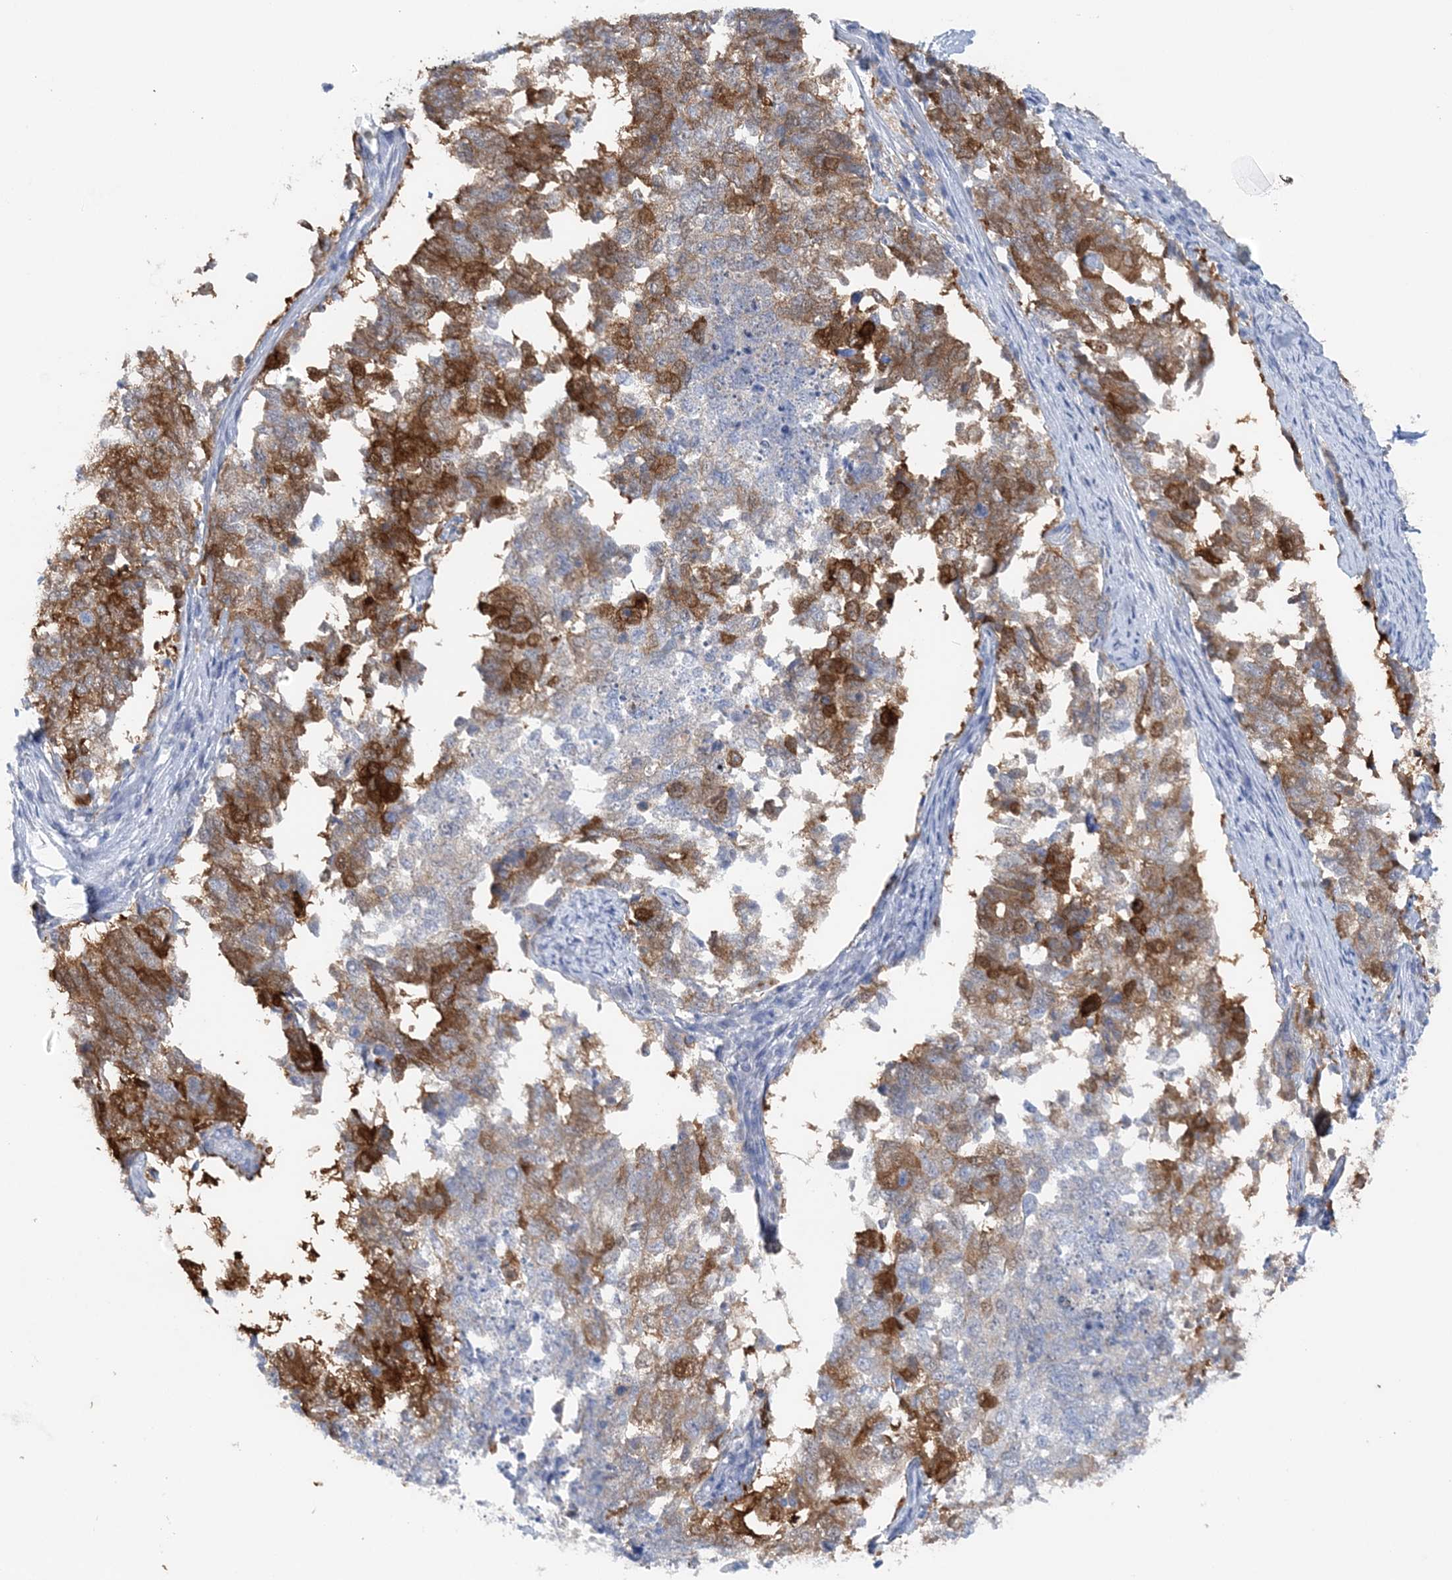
{"staining": {"intensity": "moderate", "quantity": "25%-75%", "location": "cytoplasmic/membranous,nuclear"}, "tissue": "cervical cancer", "cell_type": "Tumor cells", "image_type": "cancer", "snomed": [{"axis": "morphology", "description": "Squamous cell carcinoma, NOS"}, {"axis": "topography", "description": "Cervix"}], "caption": "A micrograph of human squamous cell carcinoma (cervical) stained for a protein demonstrates moderate cytoplasmic/membranous and nuclear brown staining in tumor cells.", "gene": "HMGCS1", "patient": {"sex": "female", "age": 63}}